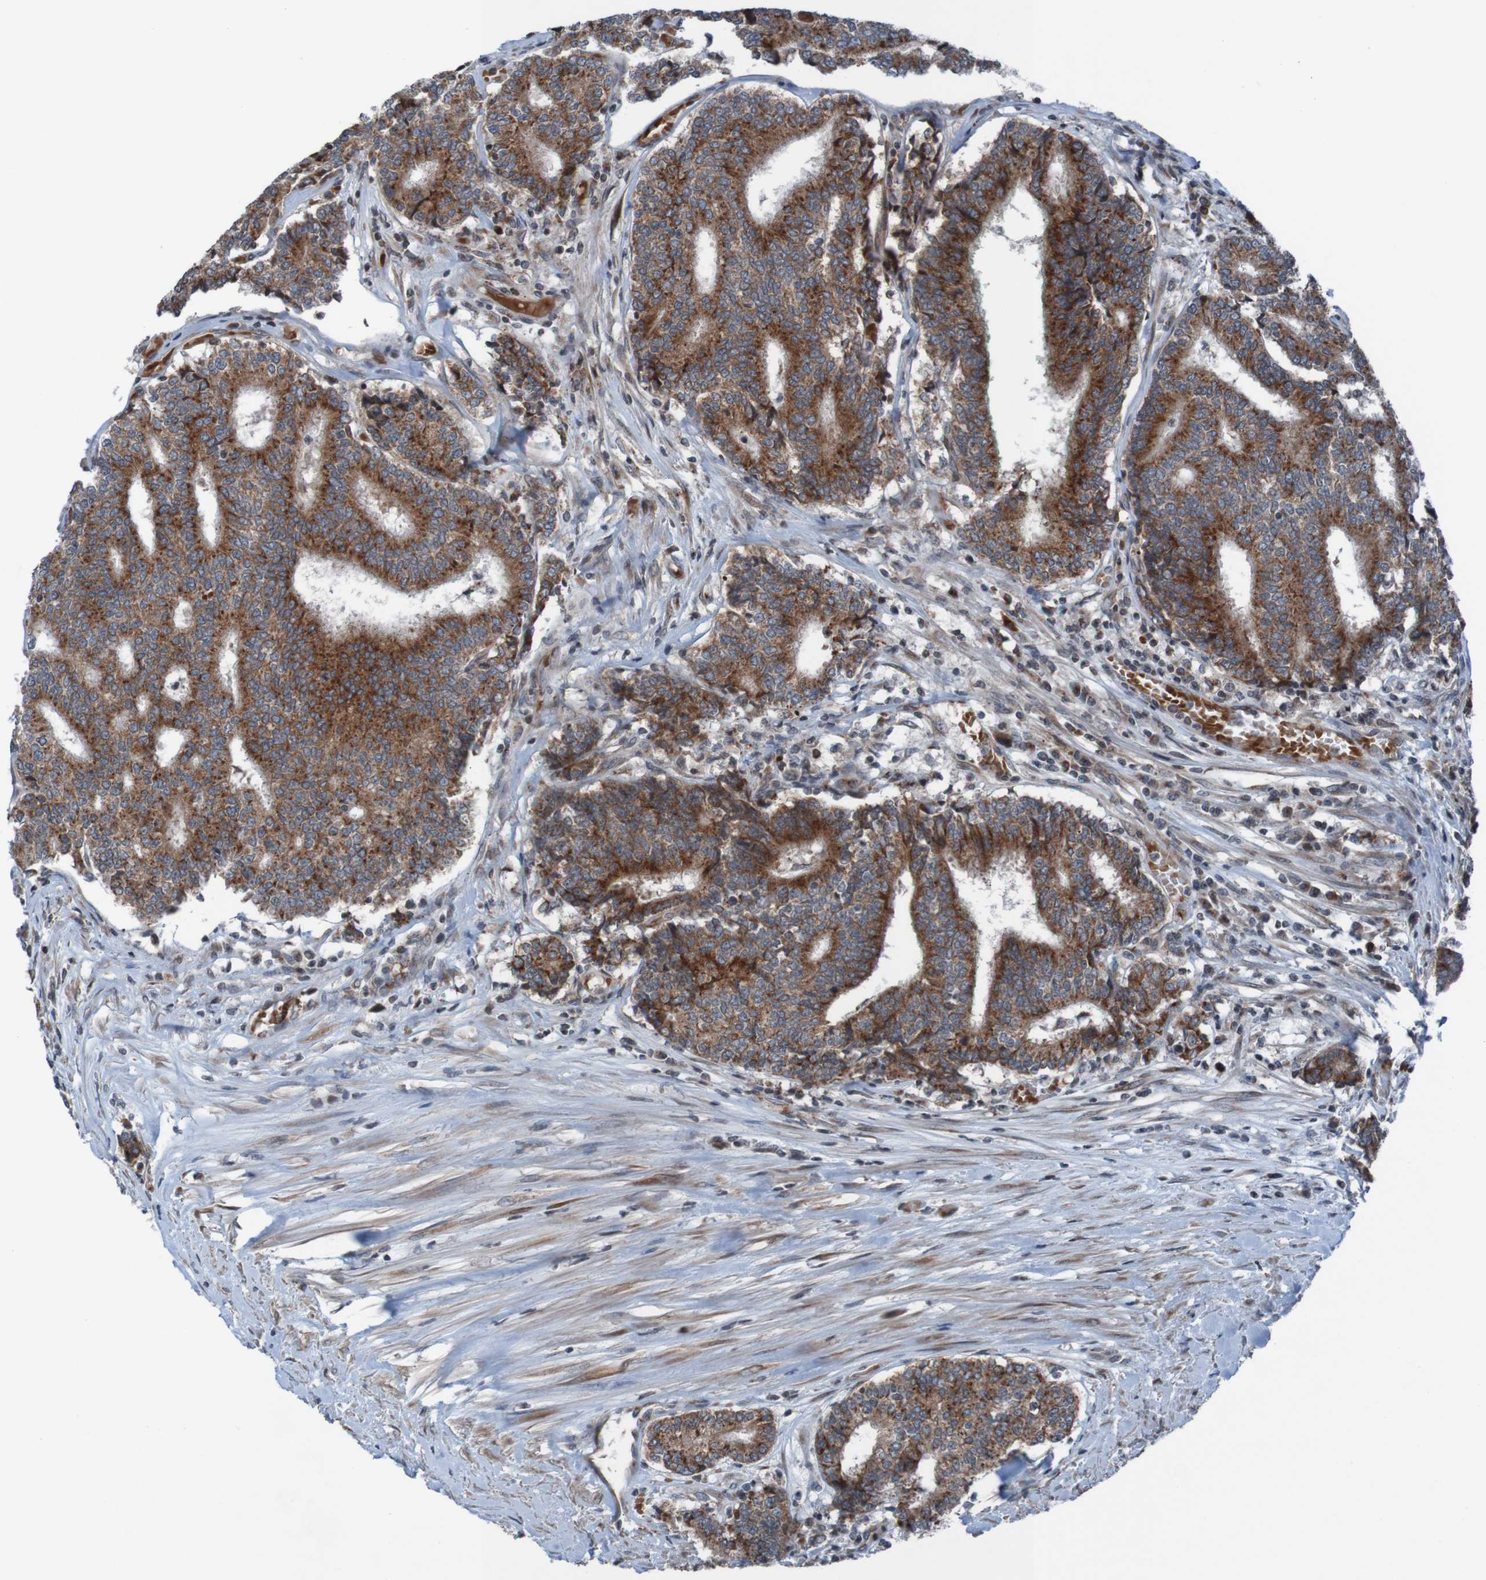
{"staining": {"intensity": "strong", "quantity": ">75%", "location": "cytoplasmic/membranous"}, "tissue": "prostate cancer", "cell_type": "Tumor cells", "image_type": "cancer", "snomed": [{"axis": "morphology", "description": "Normal tissue, NOS"}, {"axis": "morphology", "description": "Adenocarcinoma, High grade"}, {"axis": "topography", "description": "Prostate"}, {"axis": "topography", "description": "Seminal veicle"}], "caption": "Protein analysis of prostate cancer (high-grade adenocarcinoma) tissue displays strong cytoplasmic/membranous positivity in about >75% of tumor cells. The staining was performed using DAB (3,3'-diaminobenzidine), with brown indicating positive protein expression. Nuclei are stained blue with hematoxylin.", "gene": "UNG", "patient": {"sex": "male", "age": 55}}